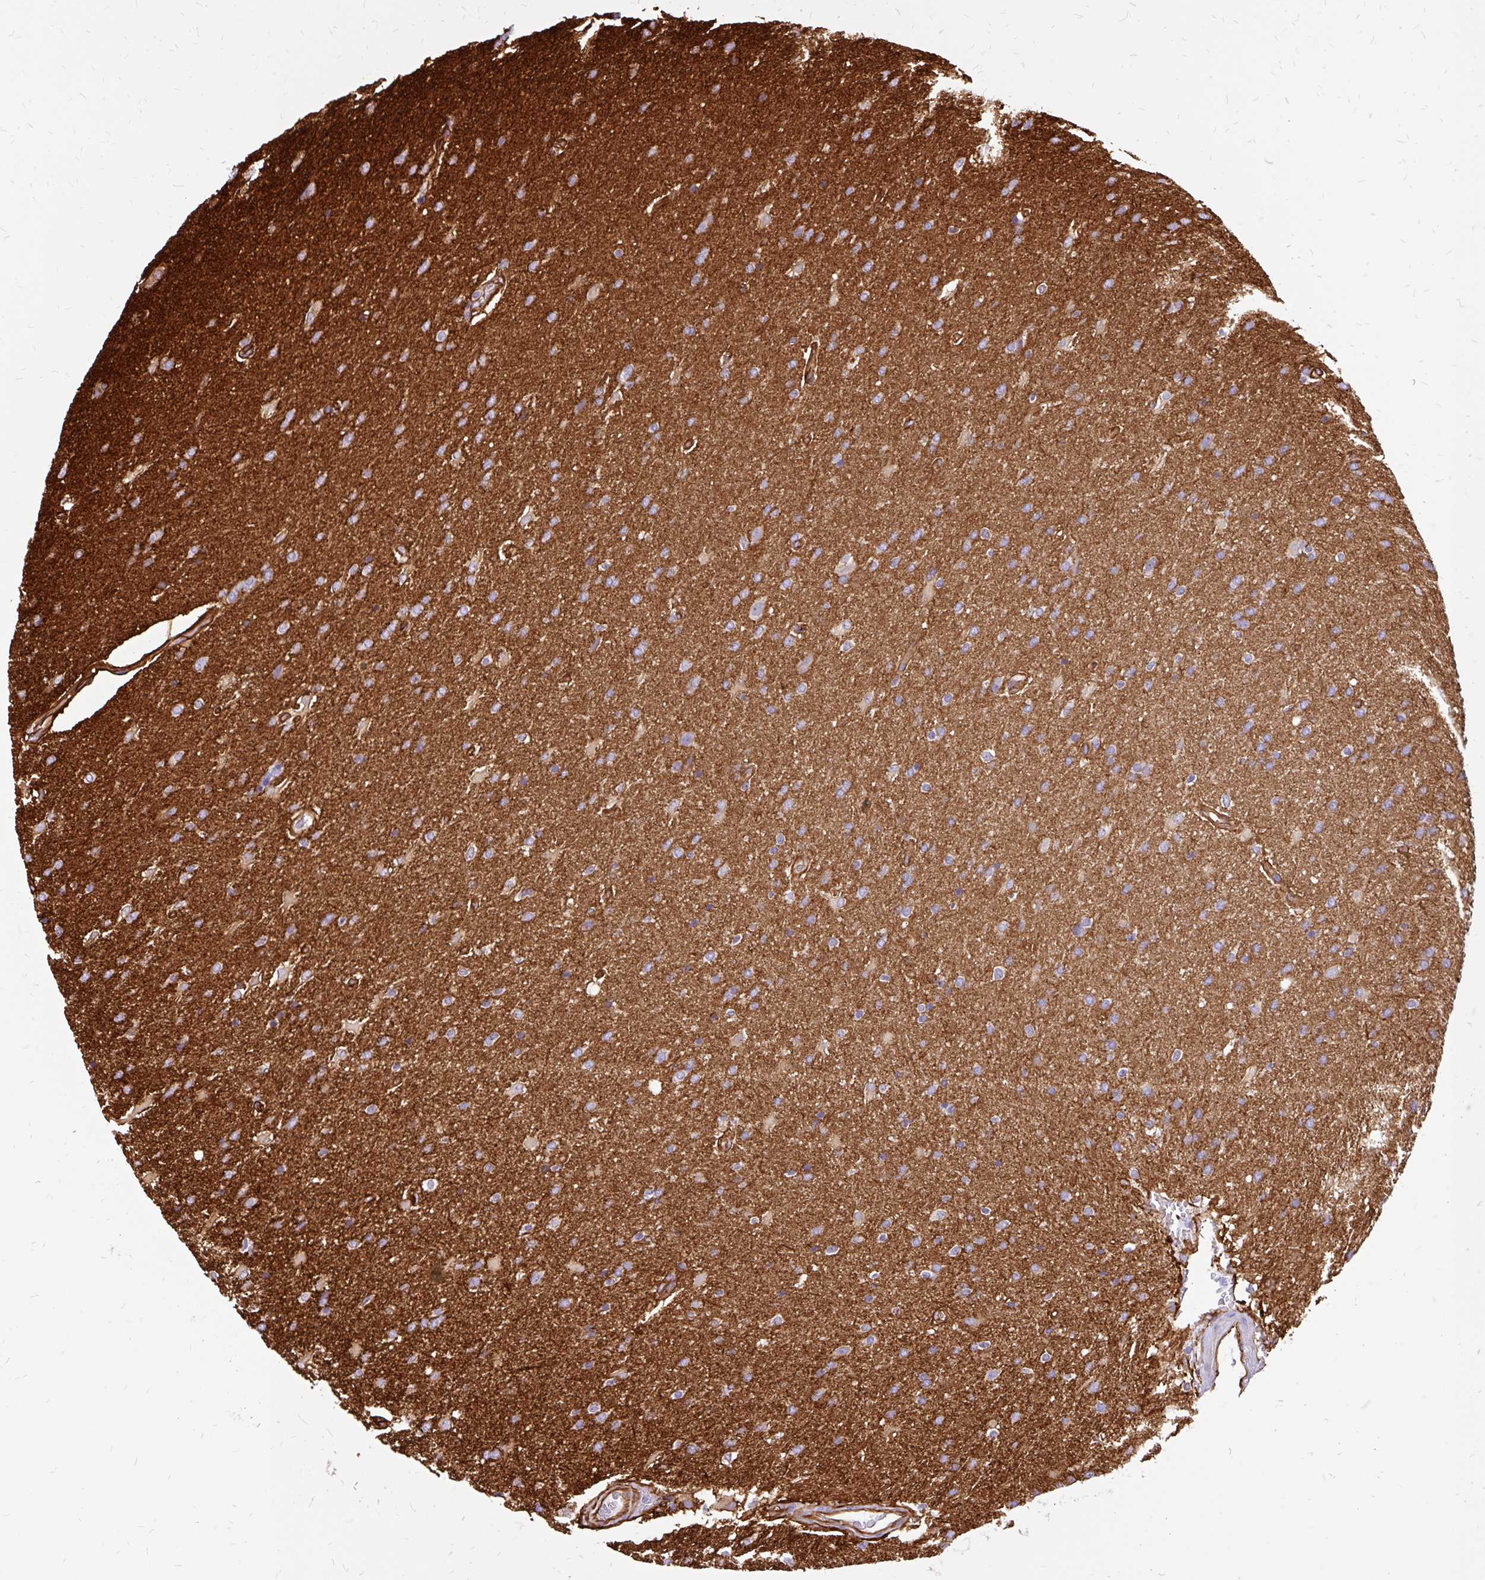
{"staining": {"intensity": "negative", "quantity": "none", "location": "none"}, "tissue": "glioma", "cell_type": "Tumor cells", "image_type": "cancer", "snomed": [{"axis": "morphology", "description": "Glioma, malignant, High grade"}, {"axis": "topography", "description": "Brain"}], "caption": "Immunohistochemistry (IHC) of human glioma reveals no positivity in tumor cells. (Immunohistochemistry (IHC), brightfield microscopy, high magnification).", "gene": "MAP1LC3B", "patient": {"sex": "male", "age": 56}}